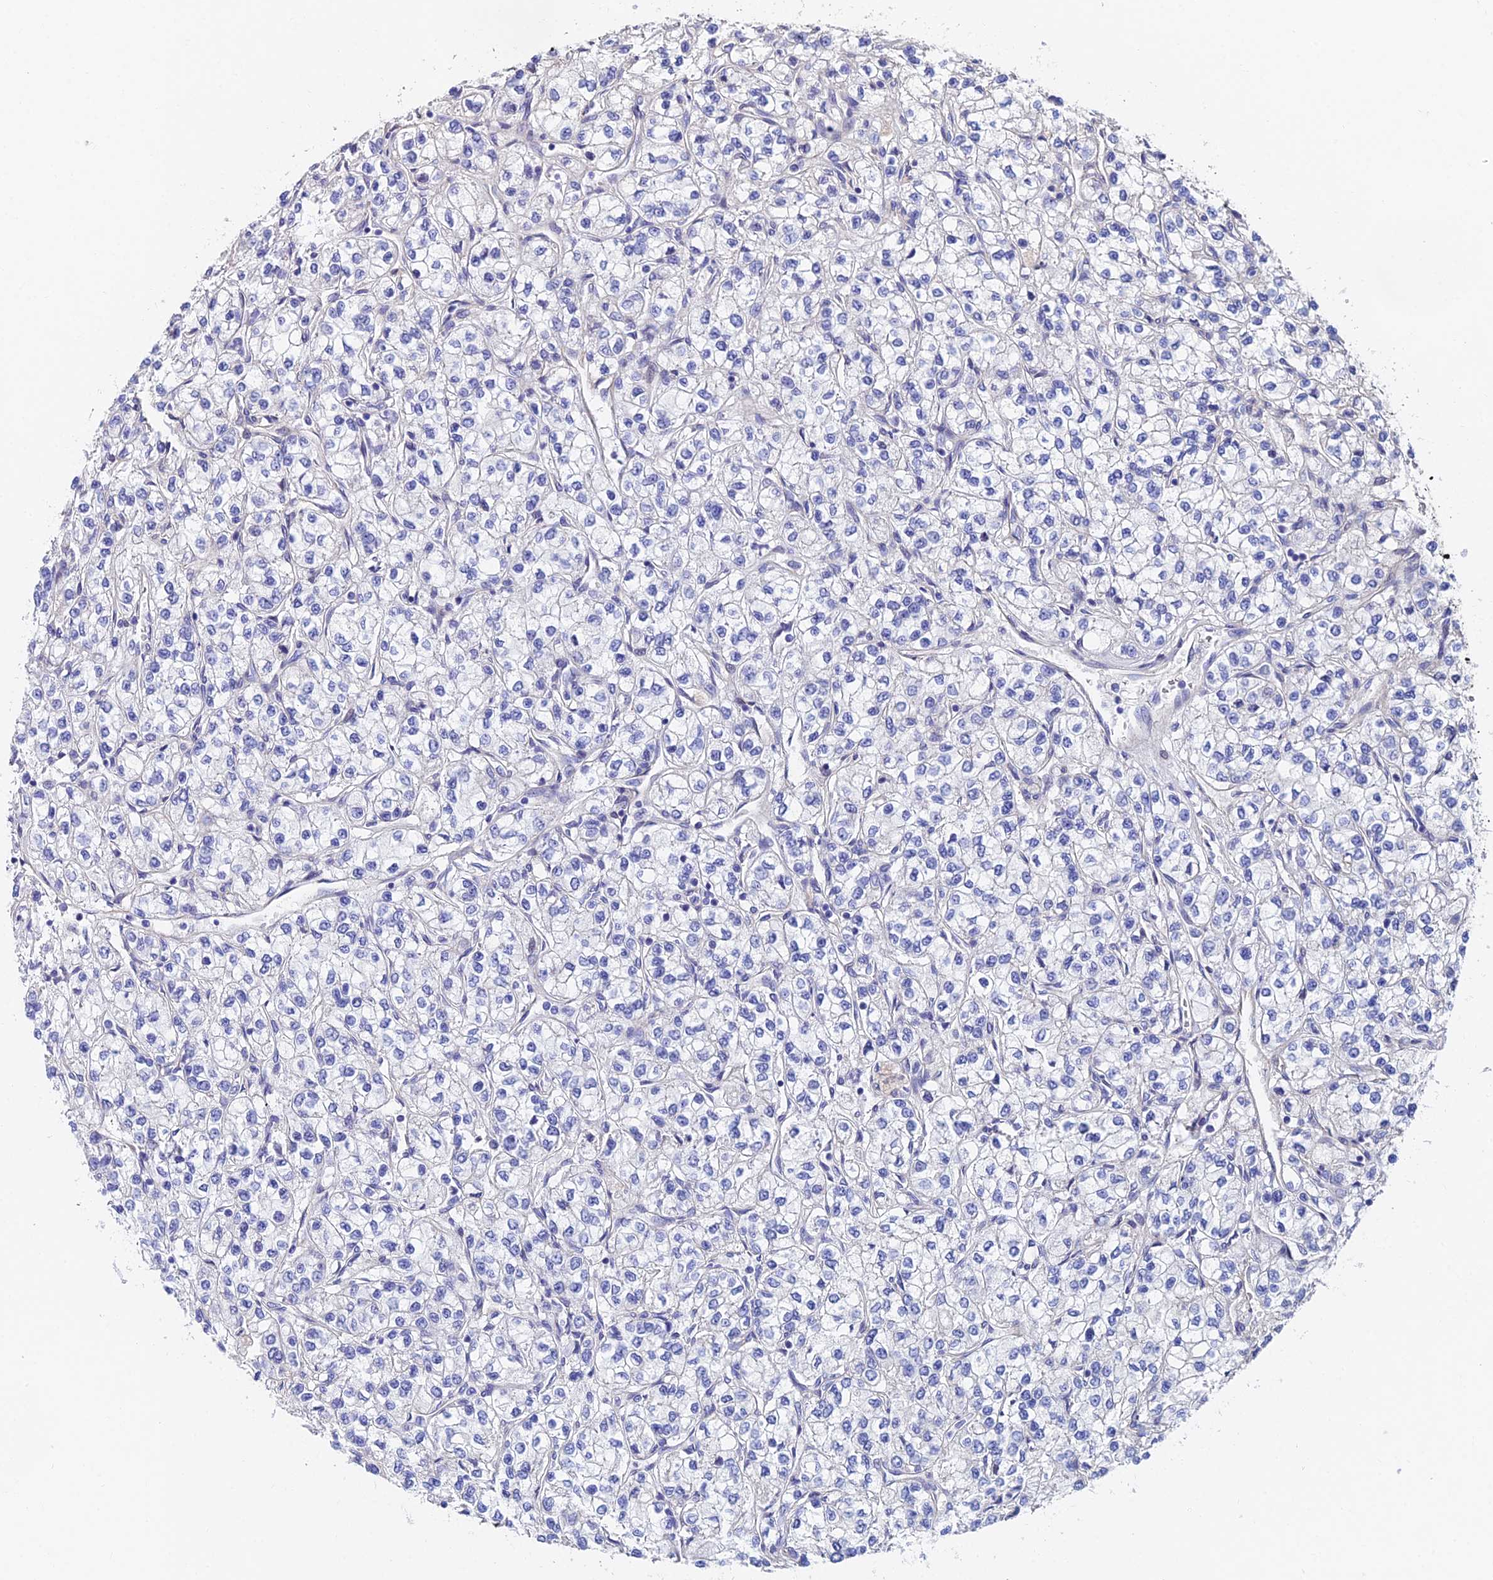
{"staining": {"intensity": "negative", "quantity": "none", "location": "none"}, "tissue": "renal cancer", "cell_type": "Tumor cells", "image_type": "cancer", "snomed": [{"axis": "morphology", "description": "Adenocarcinoma, NOS"}, {"axis": "topography", "description": "Kidney"}], "caption": "High magnification brightfield microscopy of renal adenocarcinoma stained with DAB (brown) and counterstained with hematoxylin (blue): tumor cells show no significant positivity.", "gene": "TRIM24", "patient": {"sex": "male", "age": 80}}